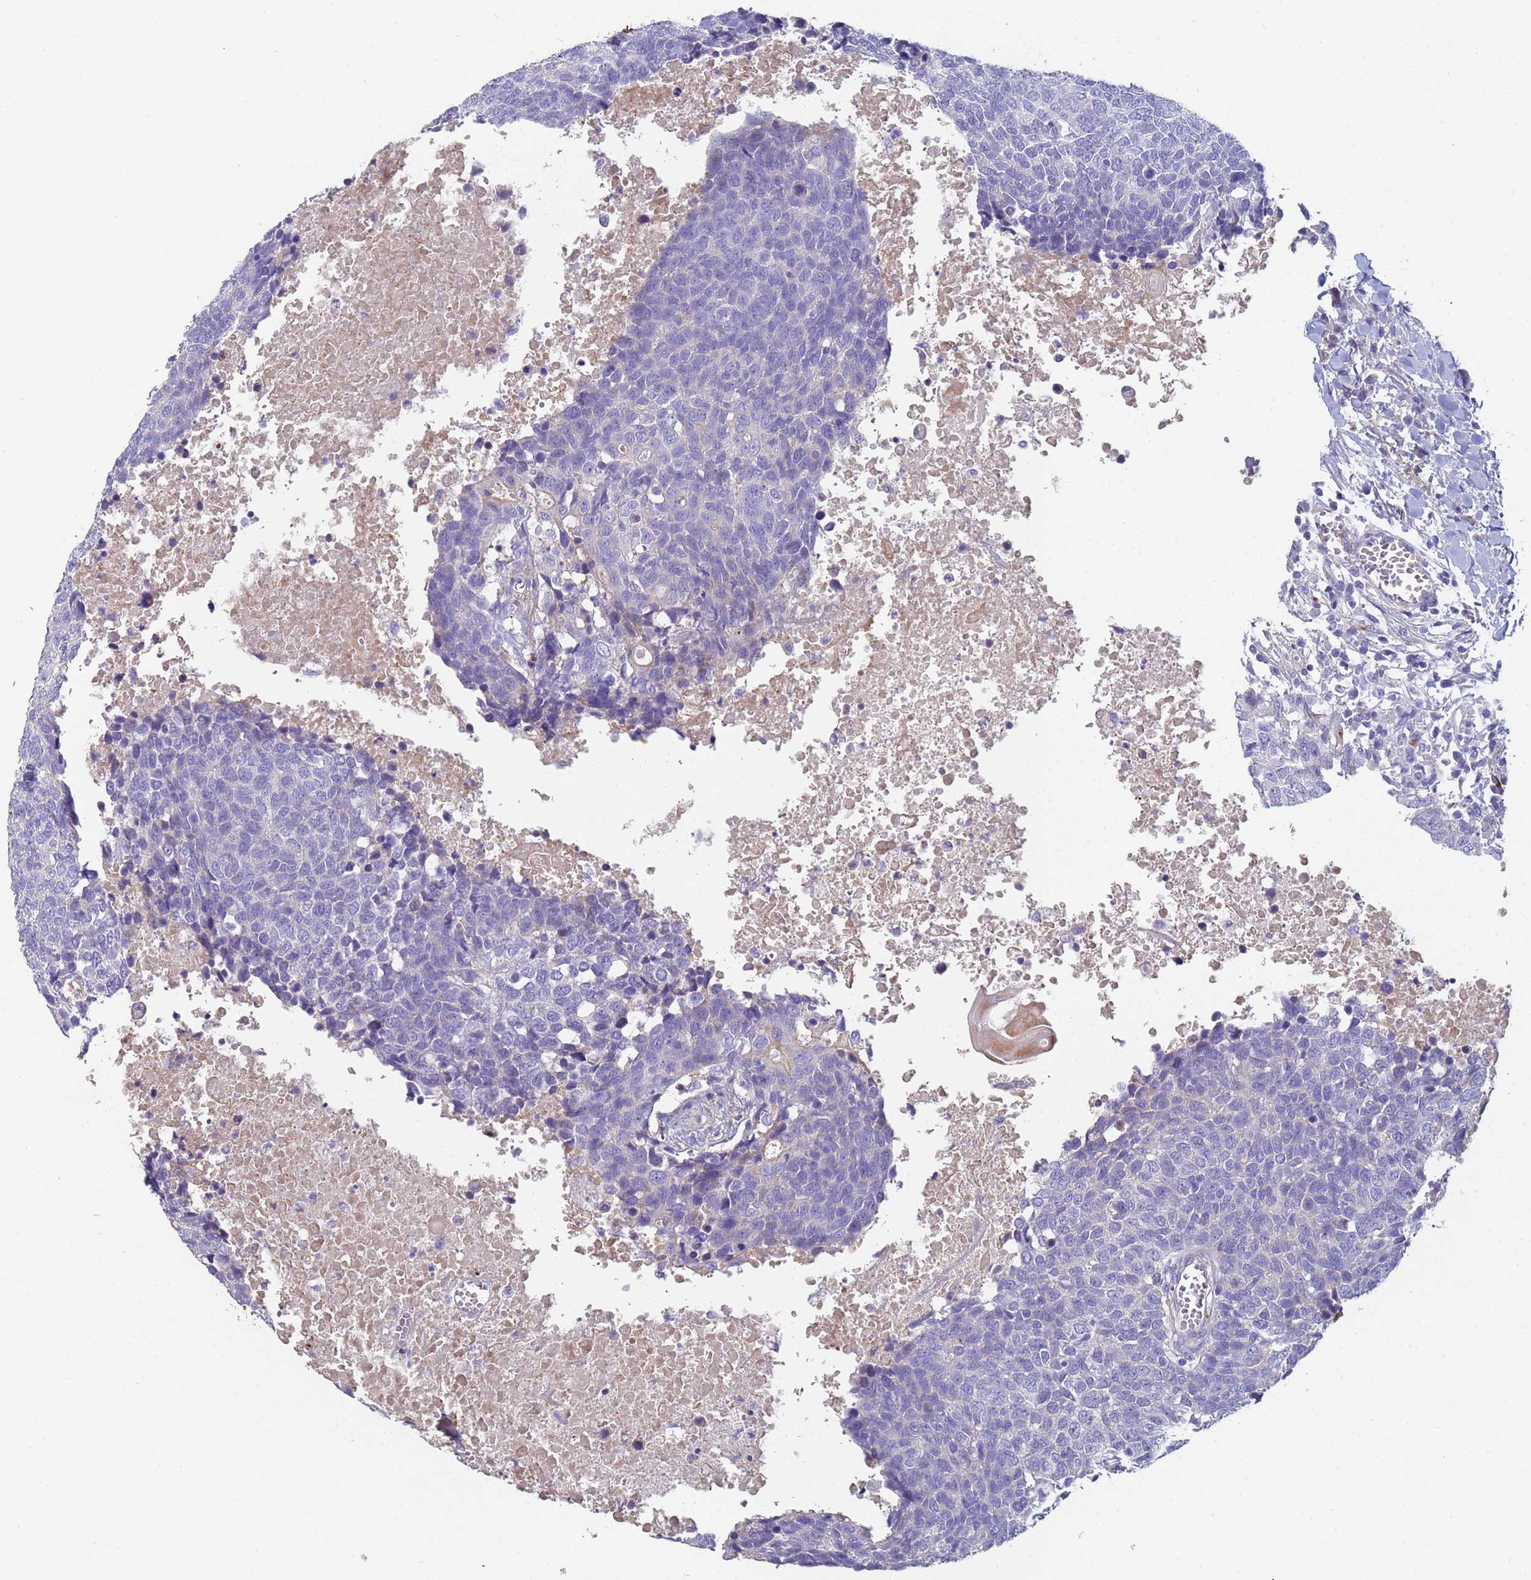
{"staining": {"intensity": "negative", "quantity": "none", "location": "none"}, "tissue": "head and neck cancer", "cell_type": "Tumor cells", "image_type": "cancer", "snomed": [{"axis": "morphology", "description": "Squamous cell carcinoma, NOS"}, {"axis": "topography", "description": "Head-Neck"}], "caption": "Immunohistochemistry (IHC) image of neoplastic tissue: head and neck cancer stained with DAB (3,3'-diaminobenzidine) reveals no significant protein positivity in tumor cells.", "gene": "ABCA8", "patient": {"sex": "male", "age": 66}}